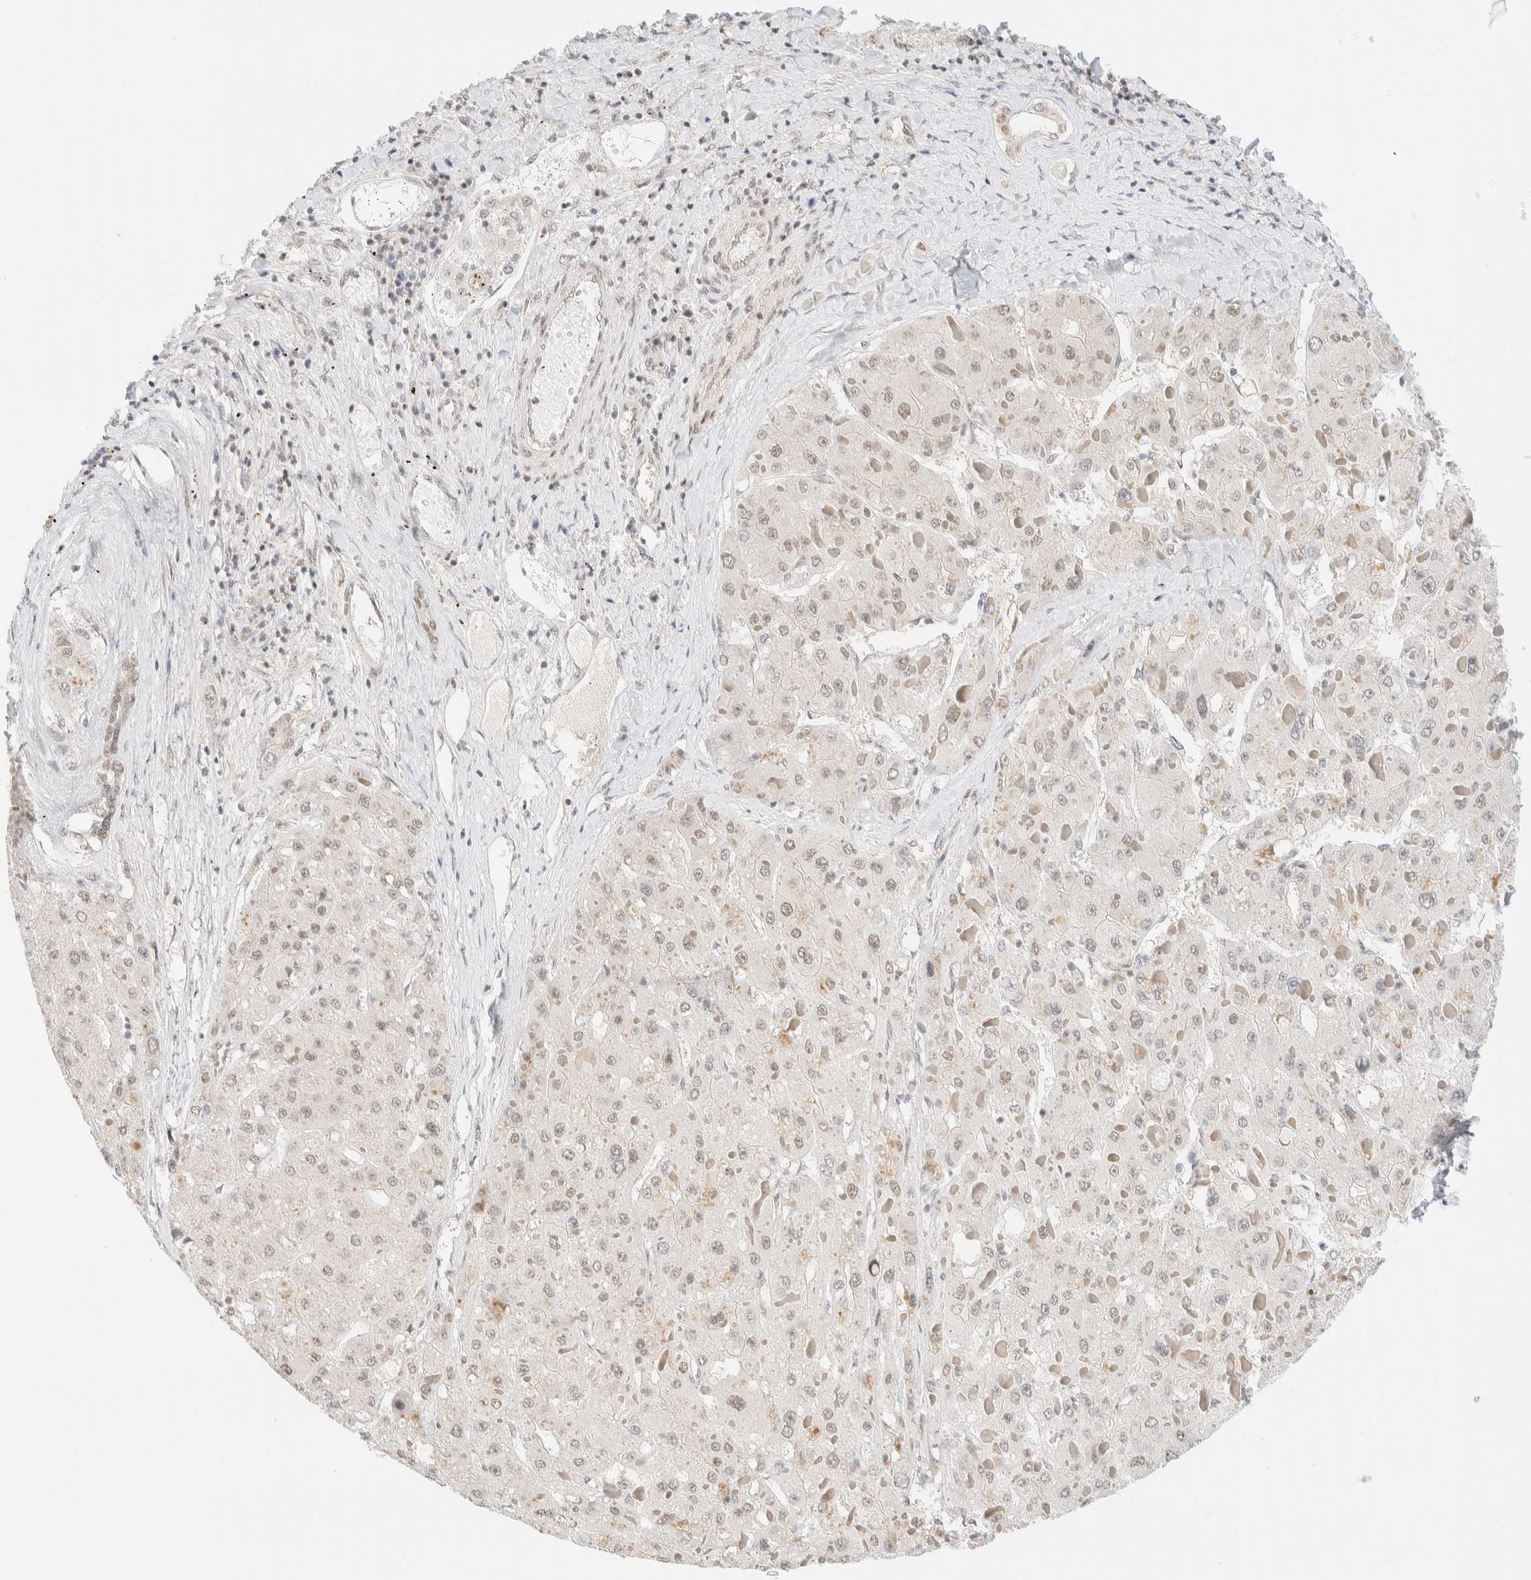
{"staining": {"intensity": "weak", "quantity": "<25%", "location": "nuclear"}, "tissue": "liver cancer", "cell_type": "Tumor cells", "image_type": "cancer", "snomed": [{"axis": "morphology", "description": "Carcinoma, Hepatocellular, NOS"}, {"axis": "topography", "description": "Liver"}], "caption": "A micrograph of liver hepatocellular carcinoma stained for a protein demonstrates no brown staining in tumor cells.", "gene": "PYGO2", "patient": {"sex": "female", "age": 73}}